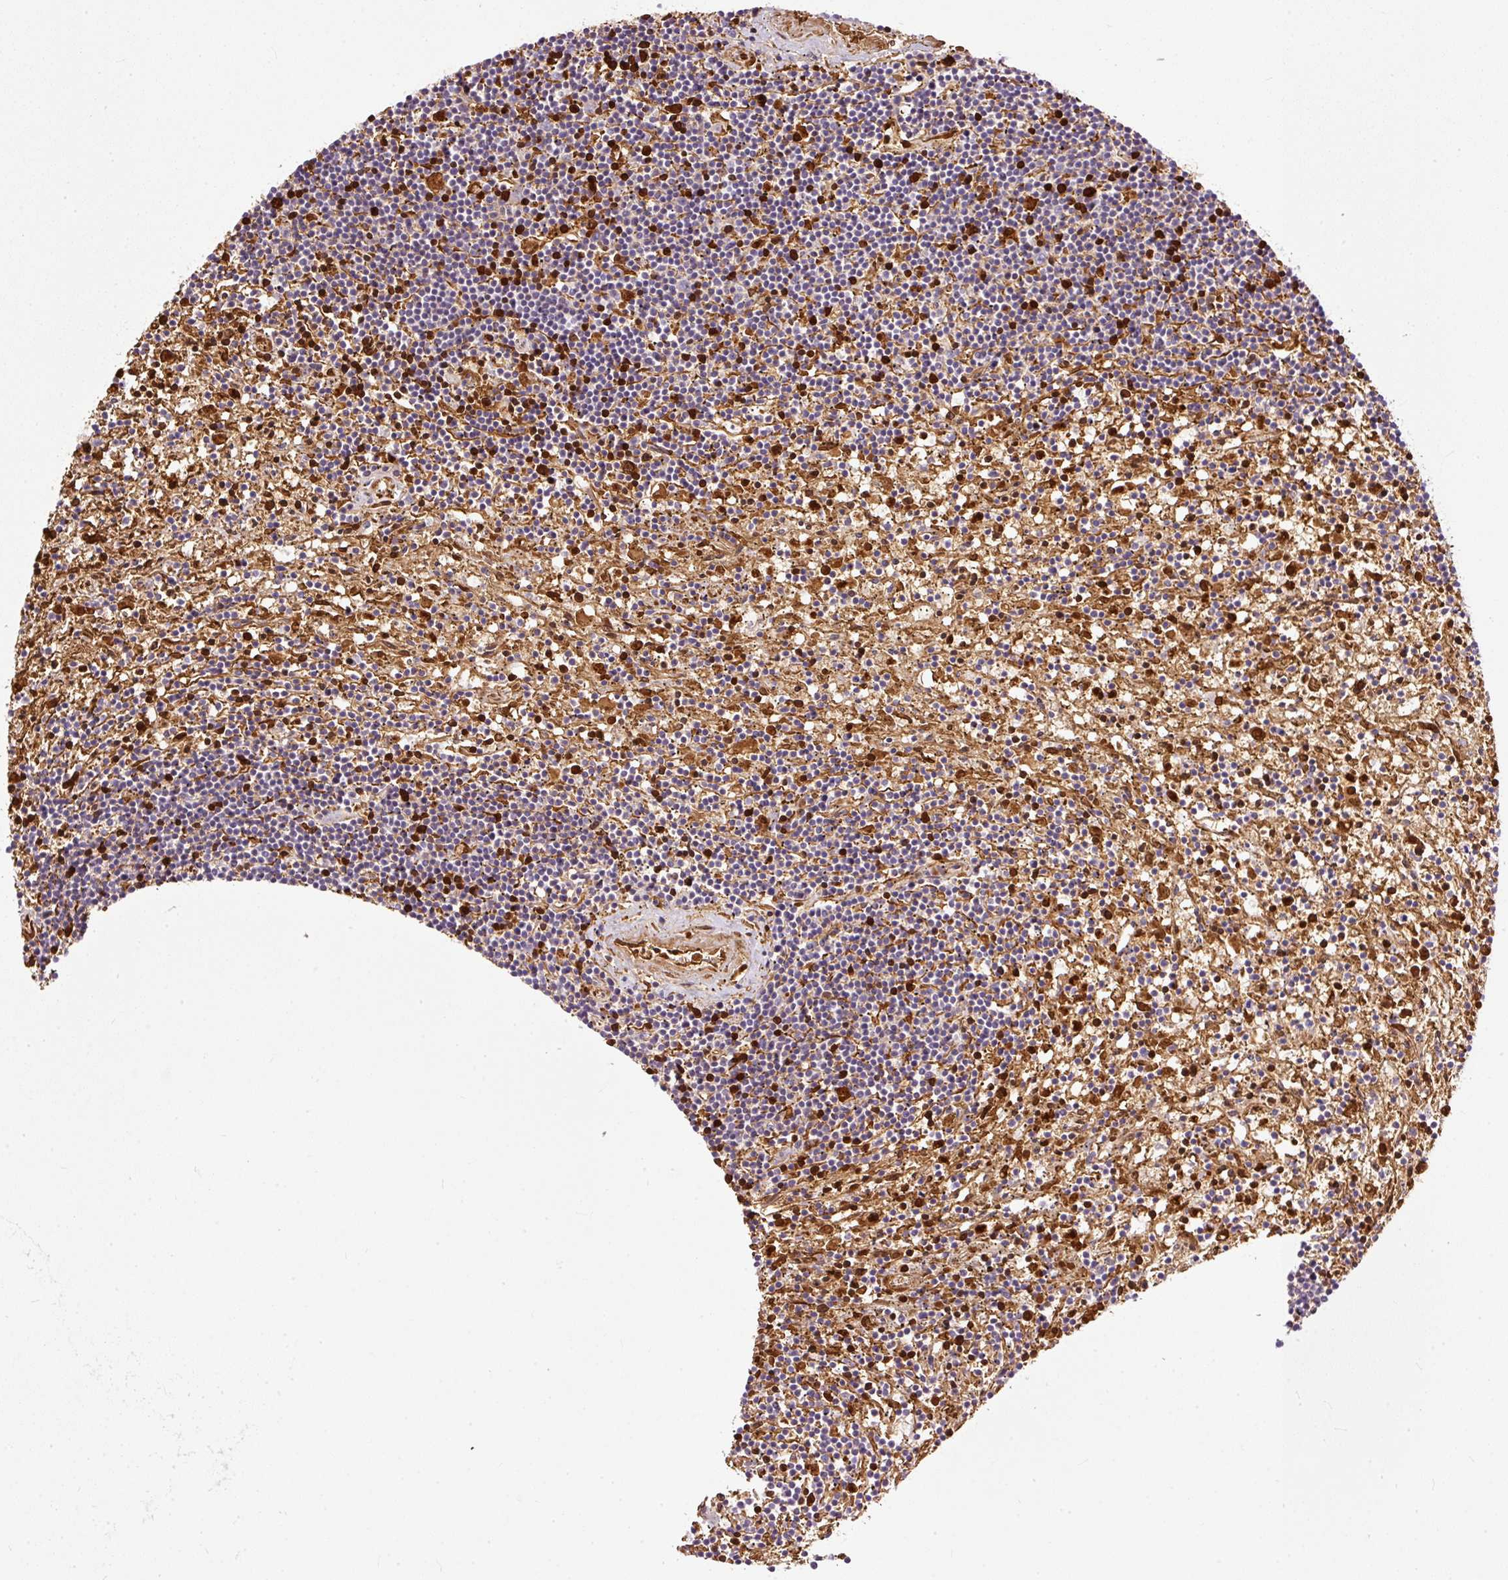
{"staining": {"intensity": "negative", "quantity": "none", "location": "none"}, "tissue": "lymphoma", "cell_type": "Tumor cells", "image_type": "cancer", "snomed": [{"axis": "morphology", "description": "Malignant lymphoma, non-Hodgkin's type, Low grade"}, {"axis": "topography", "description": "Spleen"}], "caption": "Tumor cells show no significant positivity in malignant lymphoma, non-Hodgkin's type (low-grade).", "gene": "USHBP1", "patient": {"sex": "male", "age": 76}}